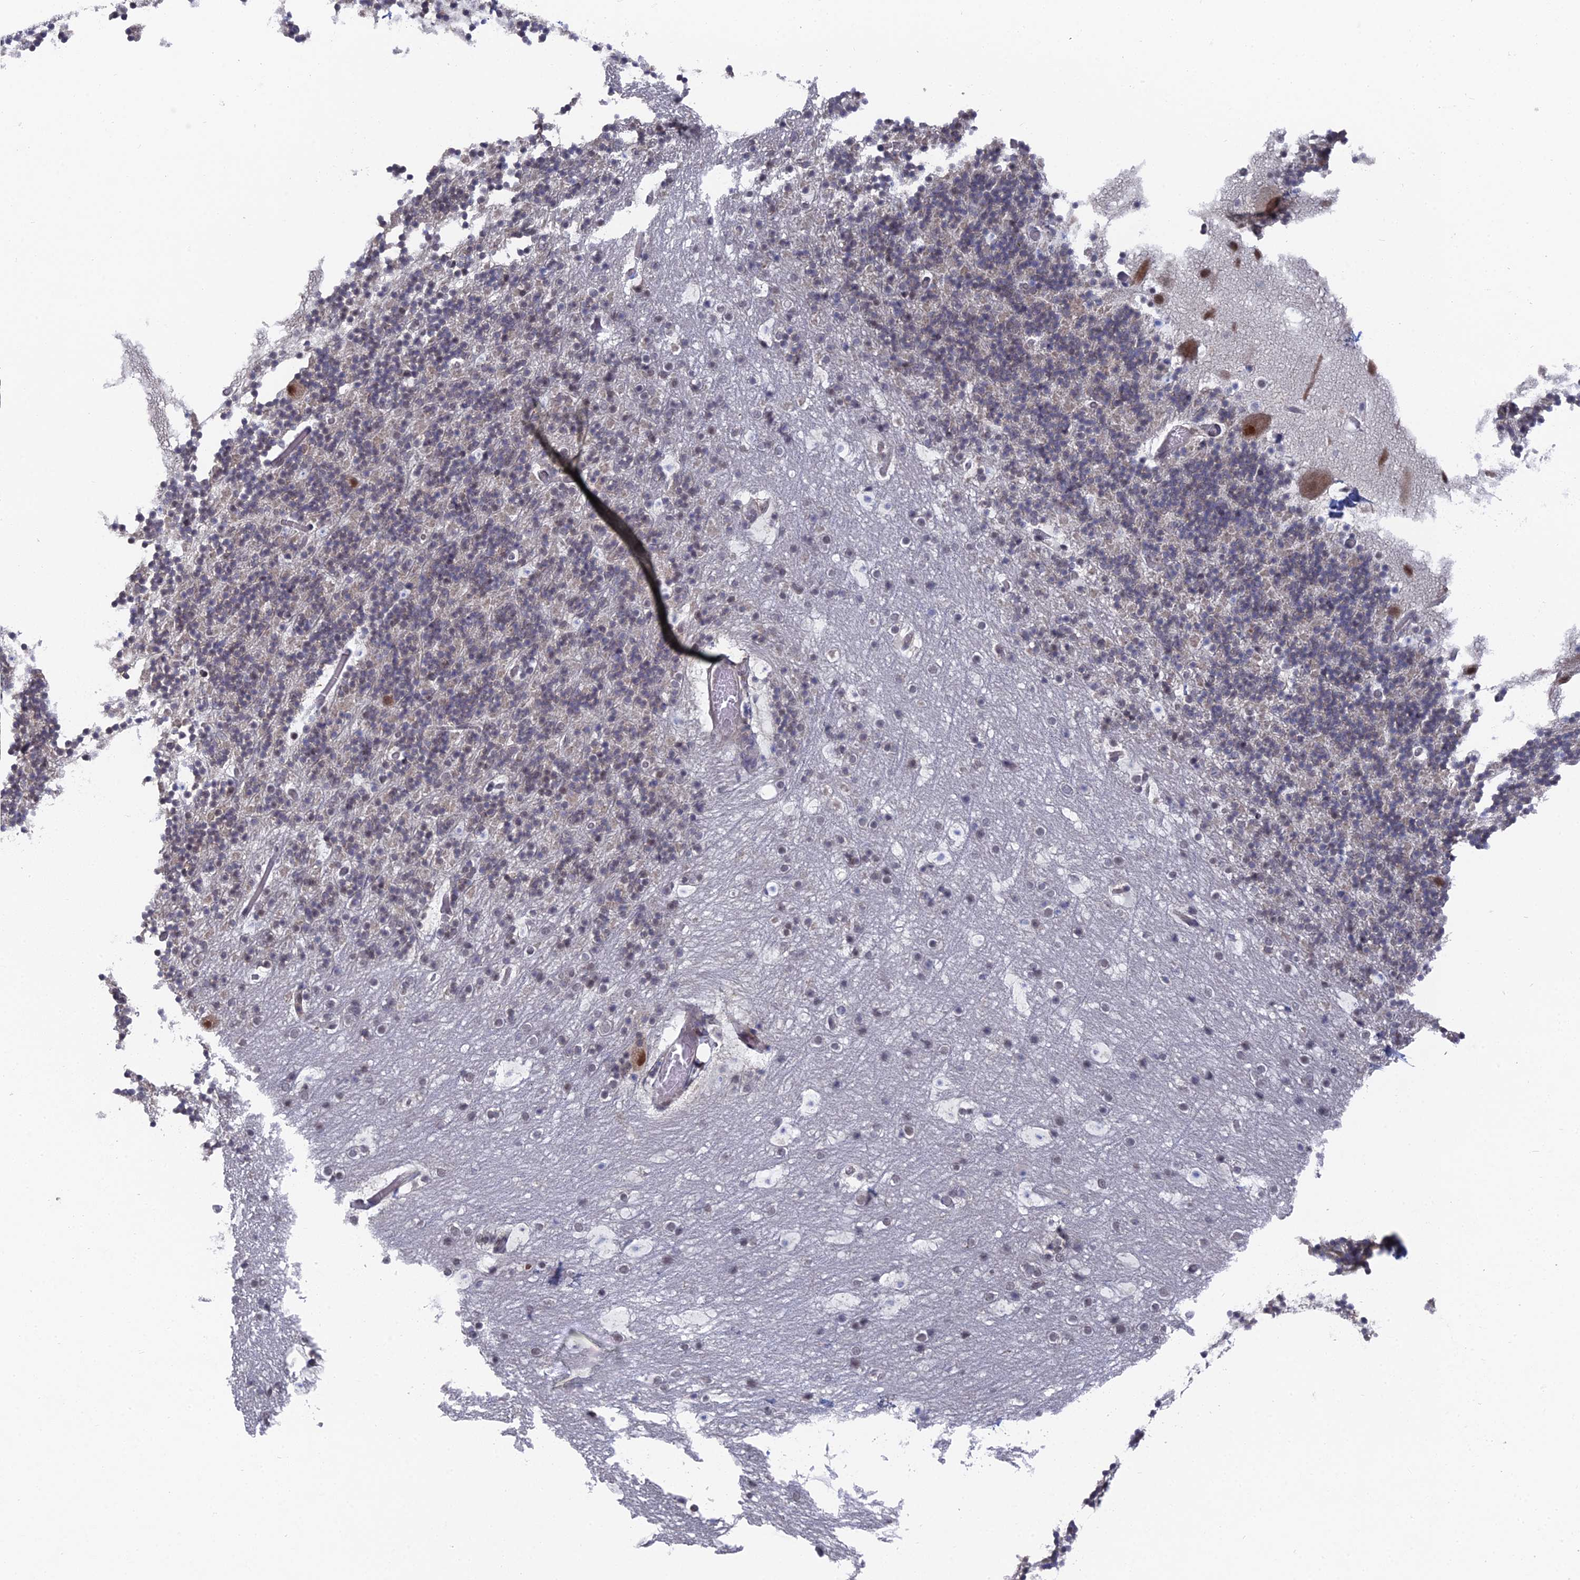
{"staining": {"intensity": "weak", "quantity": "<25%", "location": "nuclear"}, "tissue": "cerebellum", "cell_type": "Cells in granular layer", "image_type": "normal", "snomed": [{"axis": "morphology", "description": "Normal tissue, NOS"}, {"axis": "topography", "description": "Cerebellum"}], "caption": "High magnification brightfield microscopy of unremarkable cerebellum stained with DAB (3,3'-diaminobenzidine) (brown) and counterstained with hematoxylin (blue): cells in granular layer show no significant positivity. Brightfield microscopy of IHC stained with DAB (3,3'-diaminobenzidine) (brown) and hematoxylin (blue), captured at high magnification.", "gene": "FHIP2A", "patient": {"sex": "male", "age": 57}}